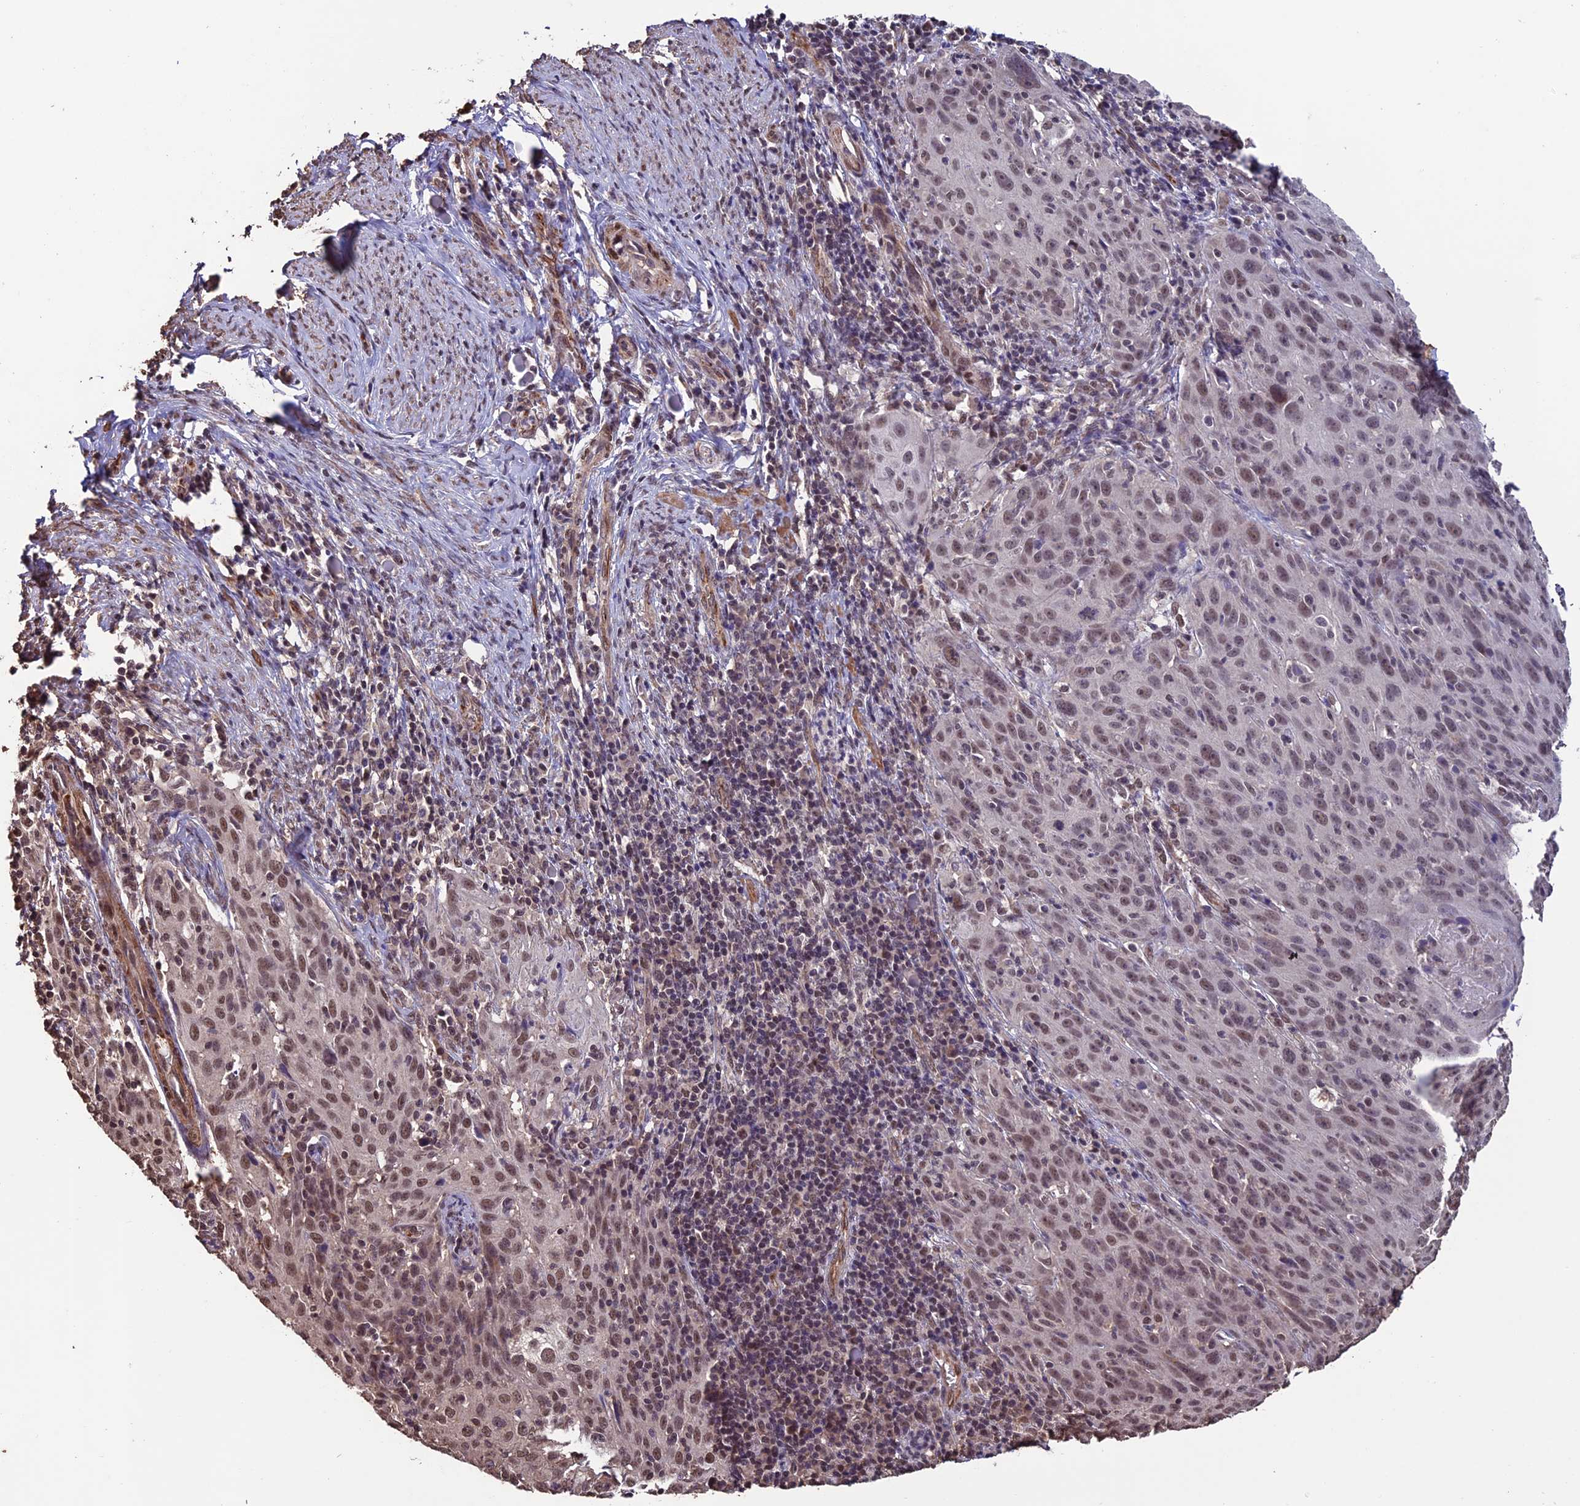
{"staining": {"intensity": "moderate", "quantity": ">75%", "location": "nuclear"}, "tissue": "cervical cancer", "cell_type": "Tumor cells", "image_type": "cancer", "snomed": [{"axis": "morphology", "description": "Squamous cell carcinoma, NOS"}, {"axis": "topography", "description": "Cervix"}], "caption": "This is a histology image of immunohistochemistry staining of cervical cancer (squamous cell carcinoma), which shows moderate staining in the nuclear of tumor cells.", "gene": "CABIN1", "patient": {"sex": "female", "age": 50}}